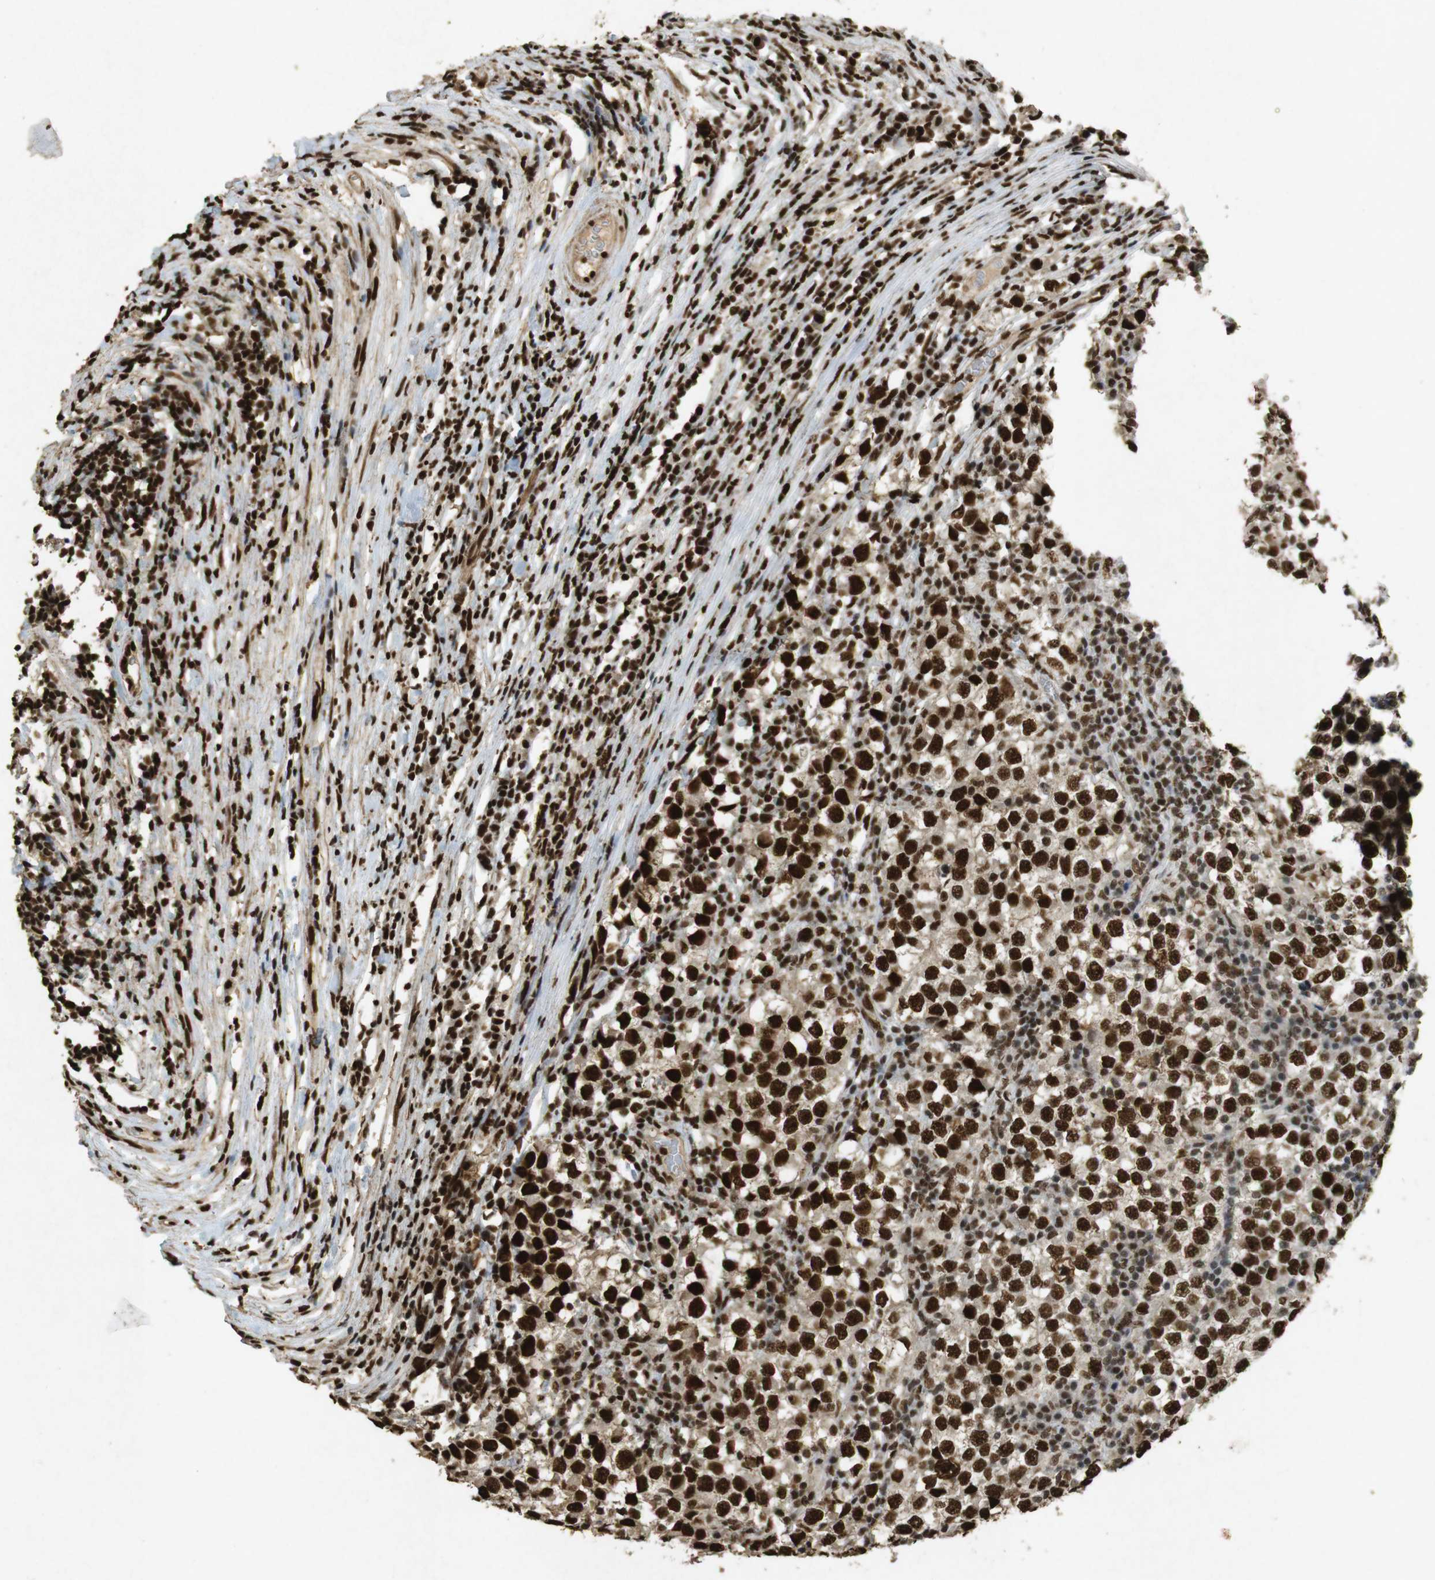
{"staining": {"intensity": "strong", "quantity": ">75%", "location": "nuclear"}, "tissue": "testis cancer", "cell_type": "Tumor cells", "image_type": "cancer", "snomed": [{"axis": "morphology", "description": "Seminoma, NOS"}, {"axis": "topography", "description": "Testis"}], "caption": "Testis seminoma tissue displays strong nuclear staining in approximately >75% of tumor cells, visualized by immunohistochemistry. The staining is performed using DAB (3,3'-diaminobenzidine) brown chromogen to label protein expression. The nuclei are counter-stained blue using hematoxylin.", "gene": "GATA4", "patient": {"sex": "male", "age": 65}}